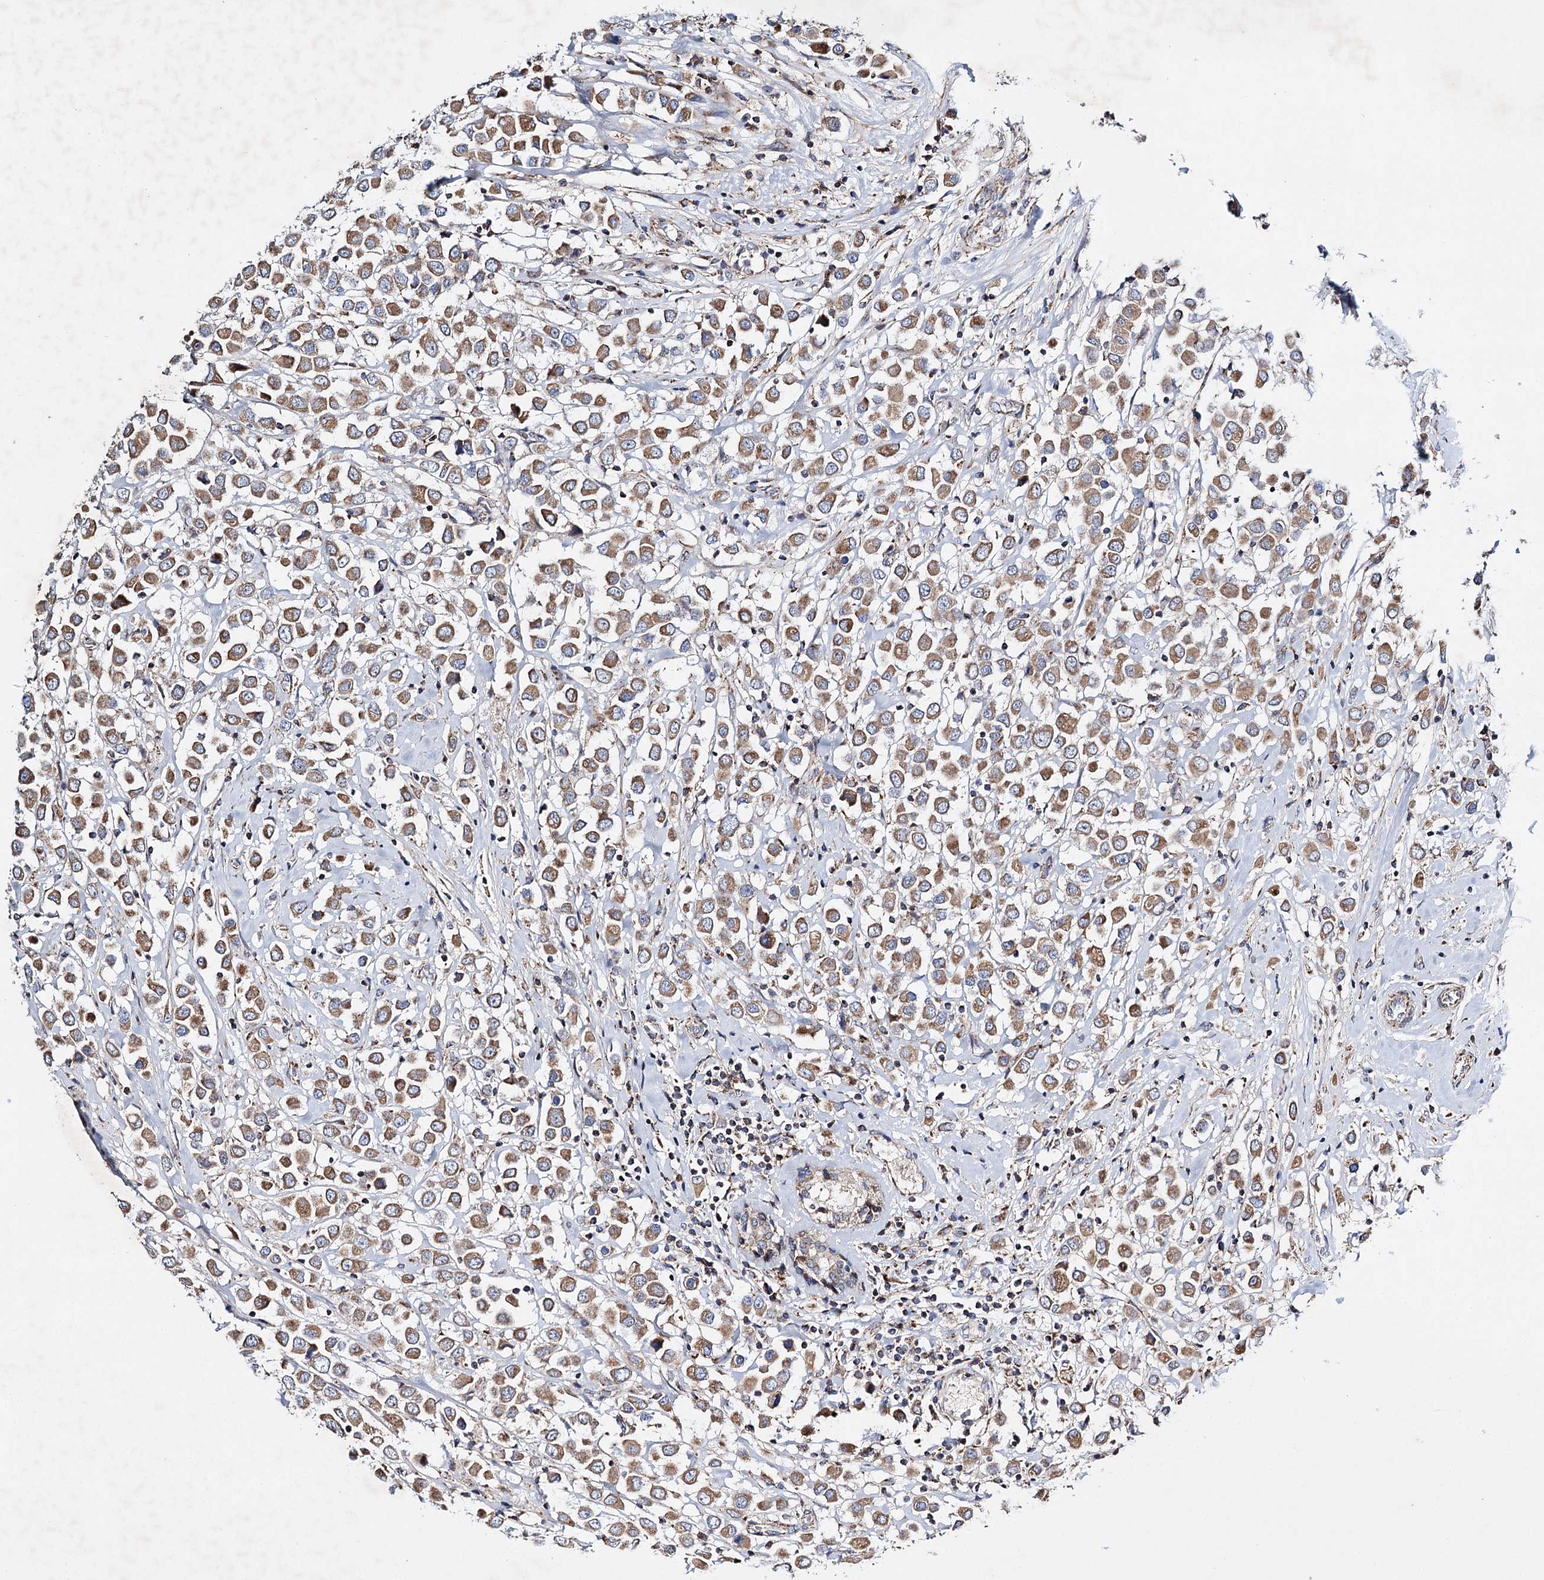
{"staining": {"intensity": "moderate", "quantity": ">75%", "location": "cytoplasmic/membranous"}, "tissue": "breast cancer", "cell_type": "Tumor cells", "image_type": "cancer", "snomed": [{"axis": "morphology", "description": "Duct carcinoma"}, {"axis": "topography", "description": "Breast"}], "caption": "Breast cancer (intraductal carcinoma) stained with a brown dye demonstrates moderate cytoplasmic/membranous positive staining in about >75% of tumor cells.", "gene": "CFAP46", "patient": {"sex": "female", "age": 61}}